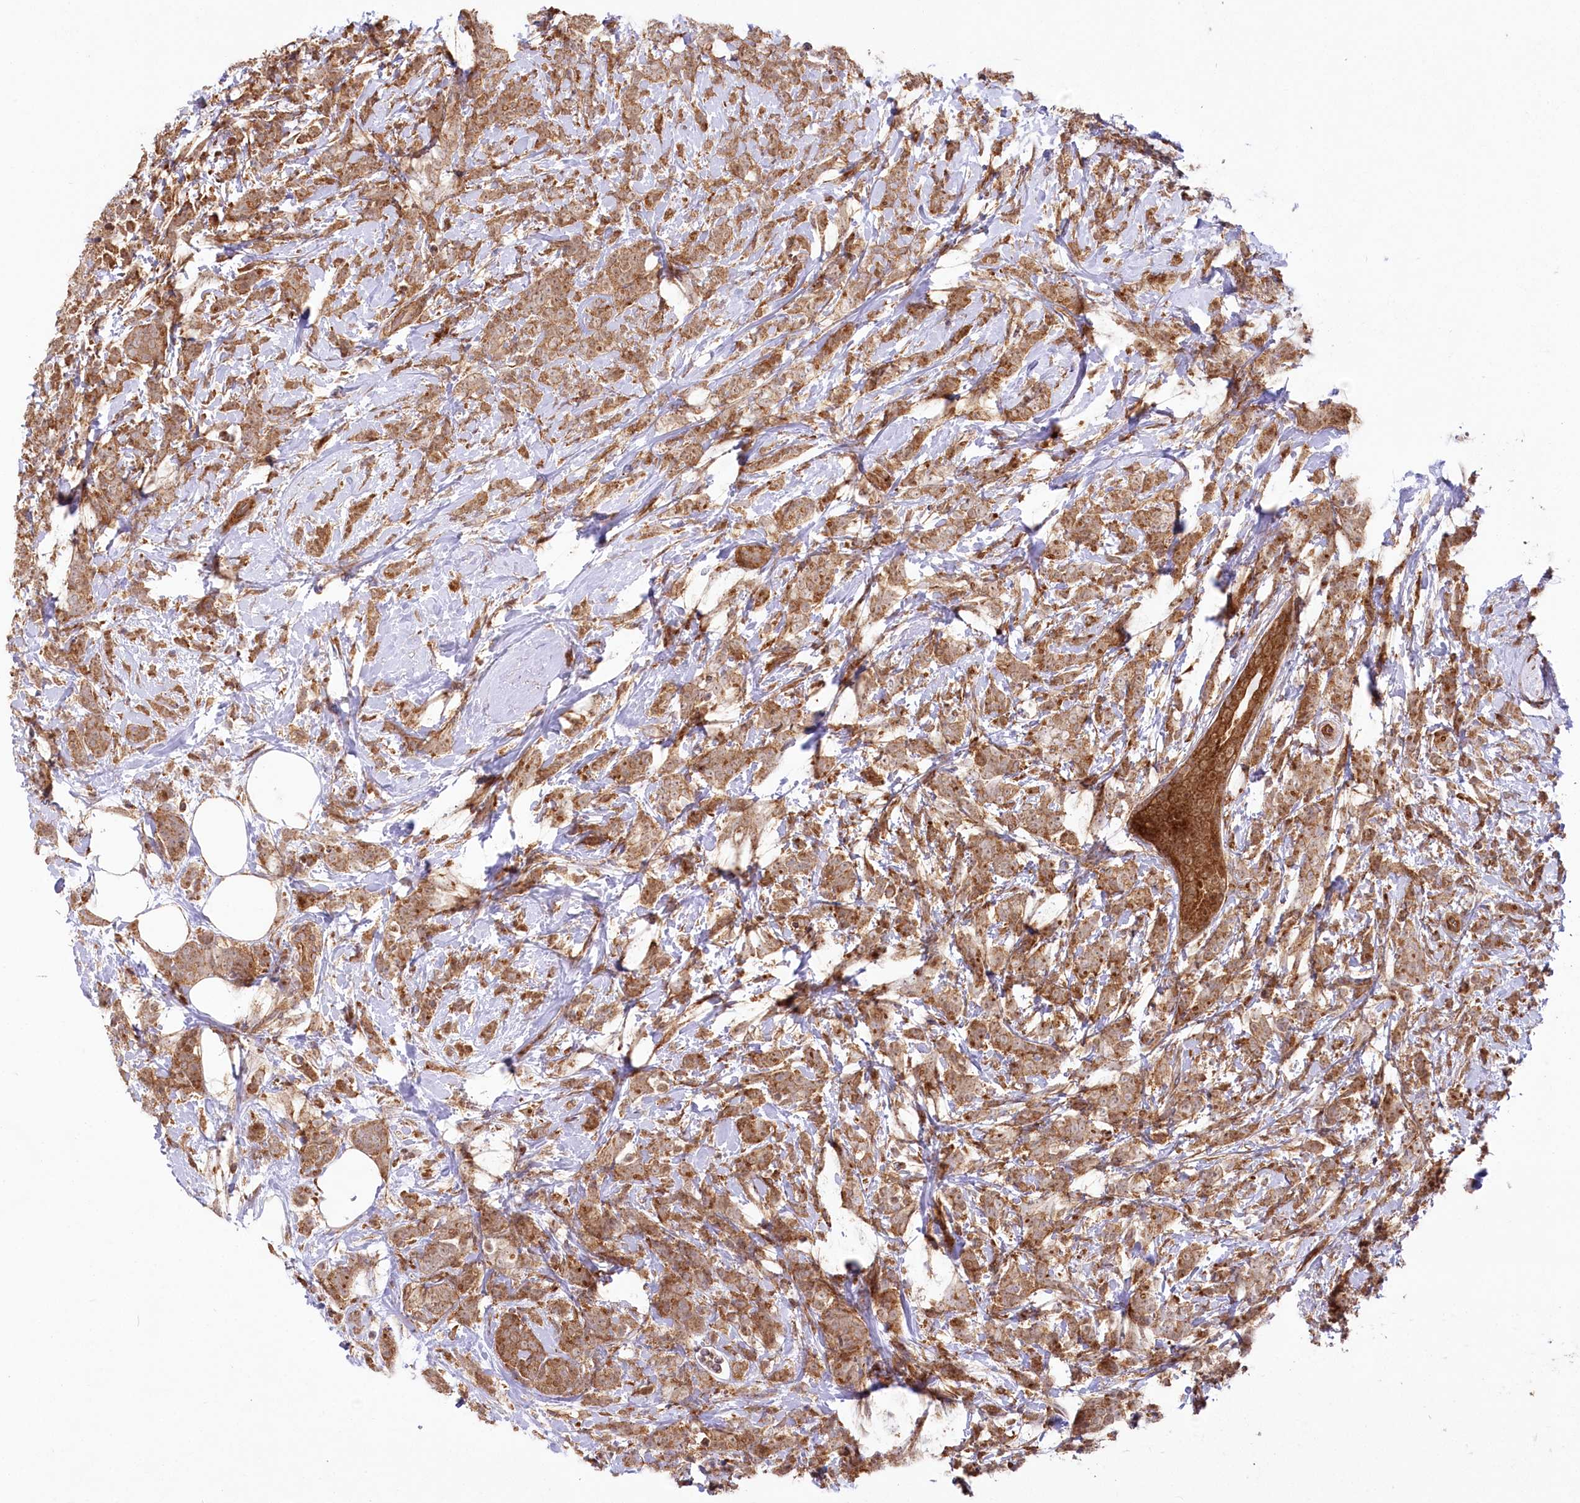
{"staining": {"intensity": "moderate", "quantity": ">75%", "location": "cytoplasmic/membranous"}, "tissue": "breast cancer", "cell_type": "Tumor cells", "image_type": "cancer", "snomed": [{"axis": "morphology", "description": "Lobular carcinoma"}, {"axis": "topography", "description": "Breast"}], "caption": "This photomicrograph exhibits IHC staining of human lobular carcinoma (breast), with medium moderate cytoplasmic/membranous positivity in about >75% of tumor cells.", "gene": "CCDC91", "patient": {"sex": "female", "age": 58}}